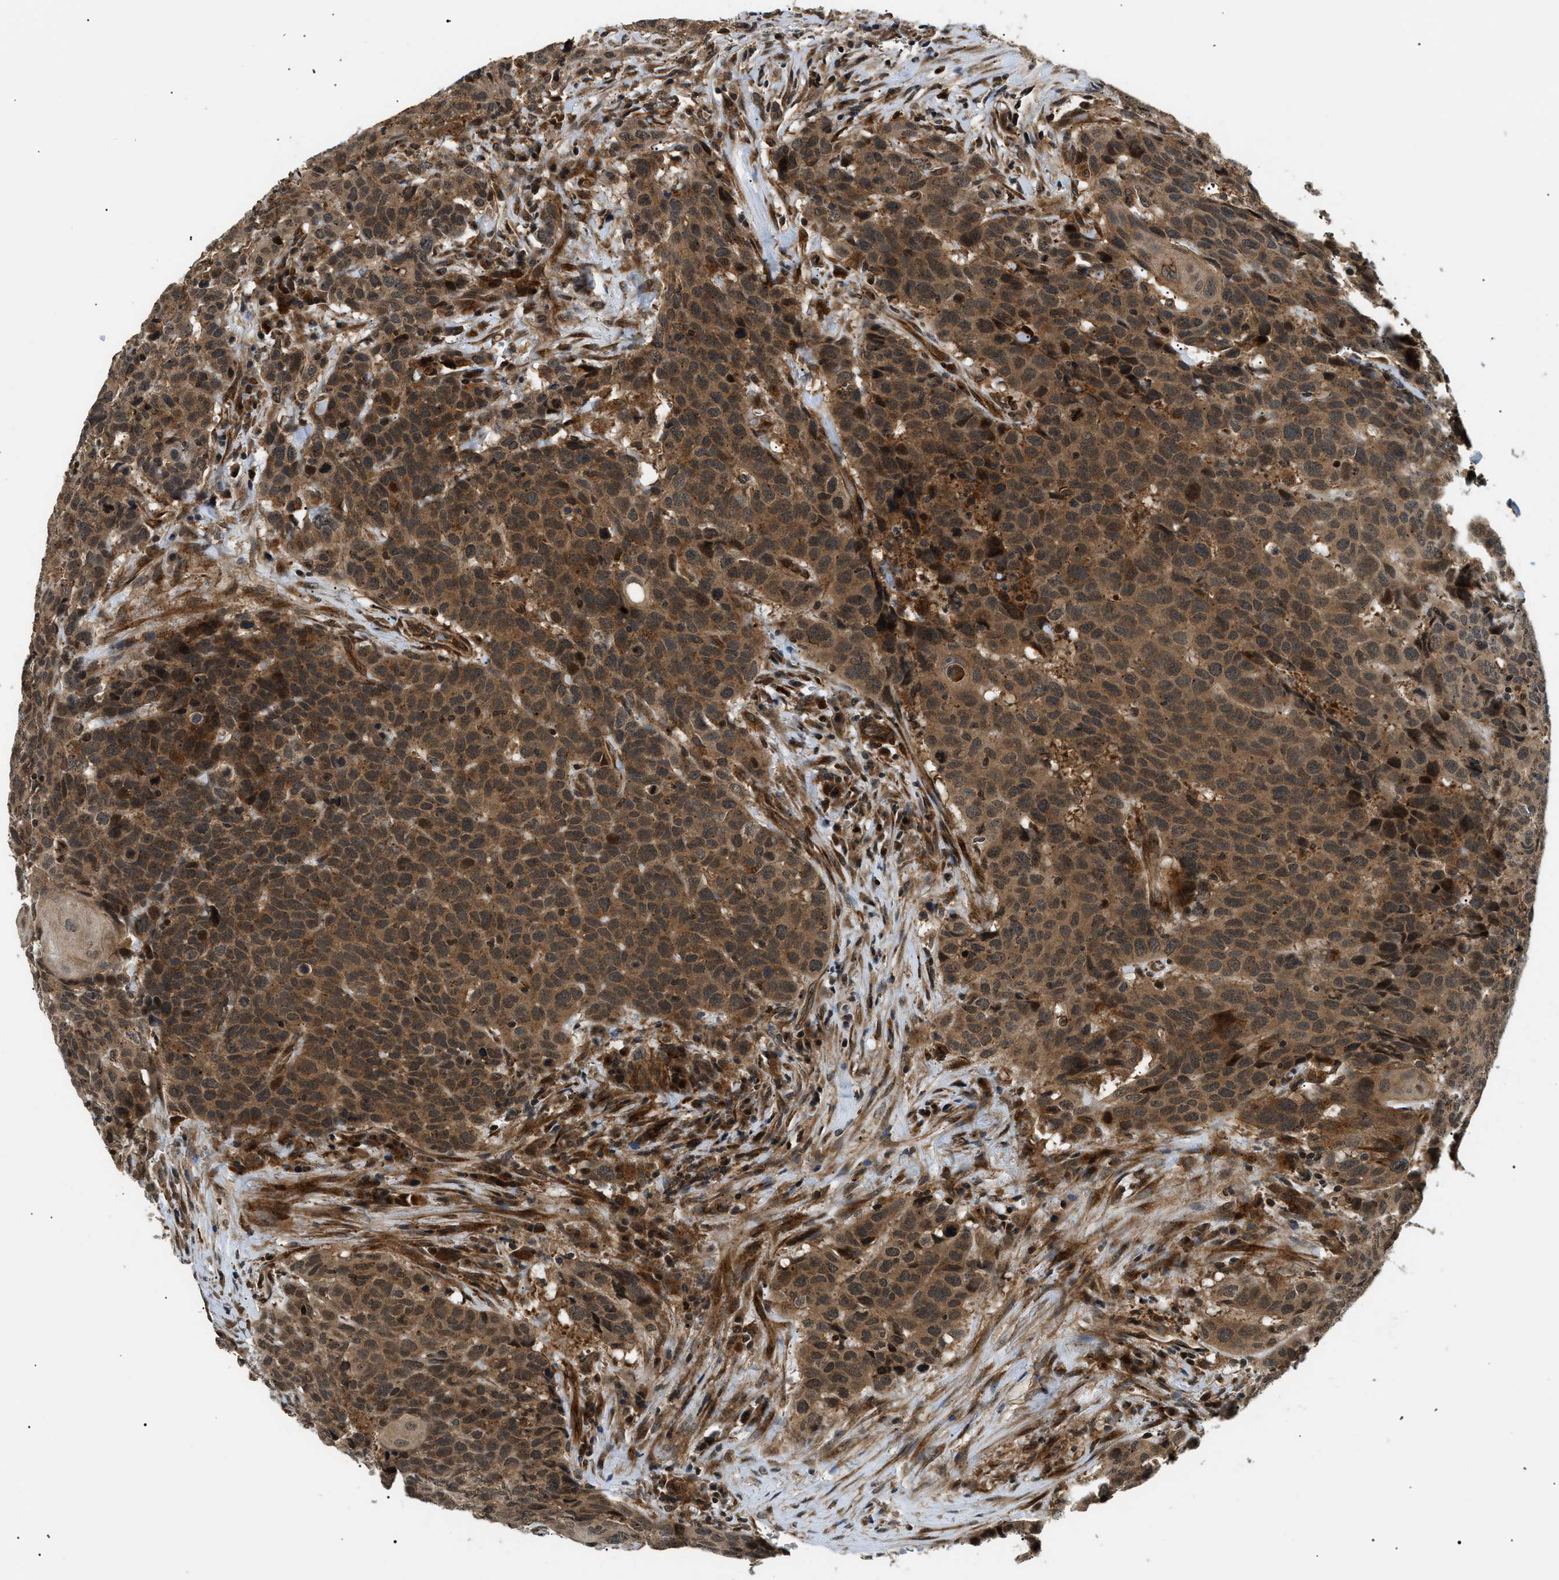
{"staining": {"intensity": "moderate", "quantity": ">75%", "location": "cytoplasmic/membranous,nuclear"}, "tissue": "head and neck cancer", "cell_type": "Tumor cells", "image_type": "cancer", "snomed": [{"axis": "morphology", "description": "Squamous cell carcinoma, NOS"}, {"axis": "topography", "description": "Head-Neck"}], "caption": "The histopathology image demonstrates a brown stain indicating the presence of a protein in the cytoplasmic/membranous and nuclear of tumor cells in head and neck cancer.", "gene": "ATP6AP1", "patient": {"sex": "male", "age": 66}}